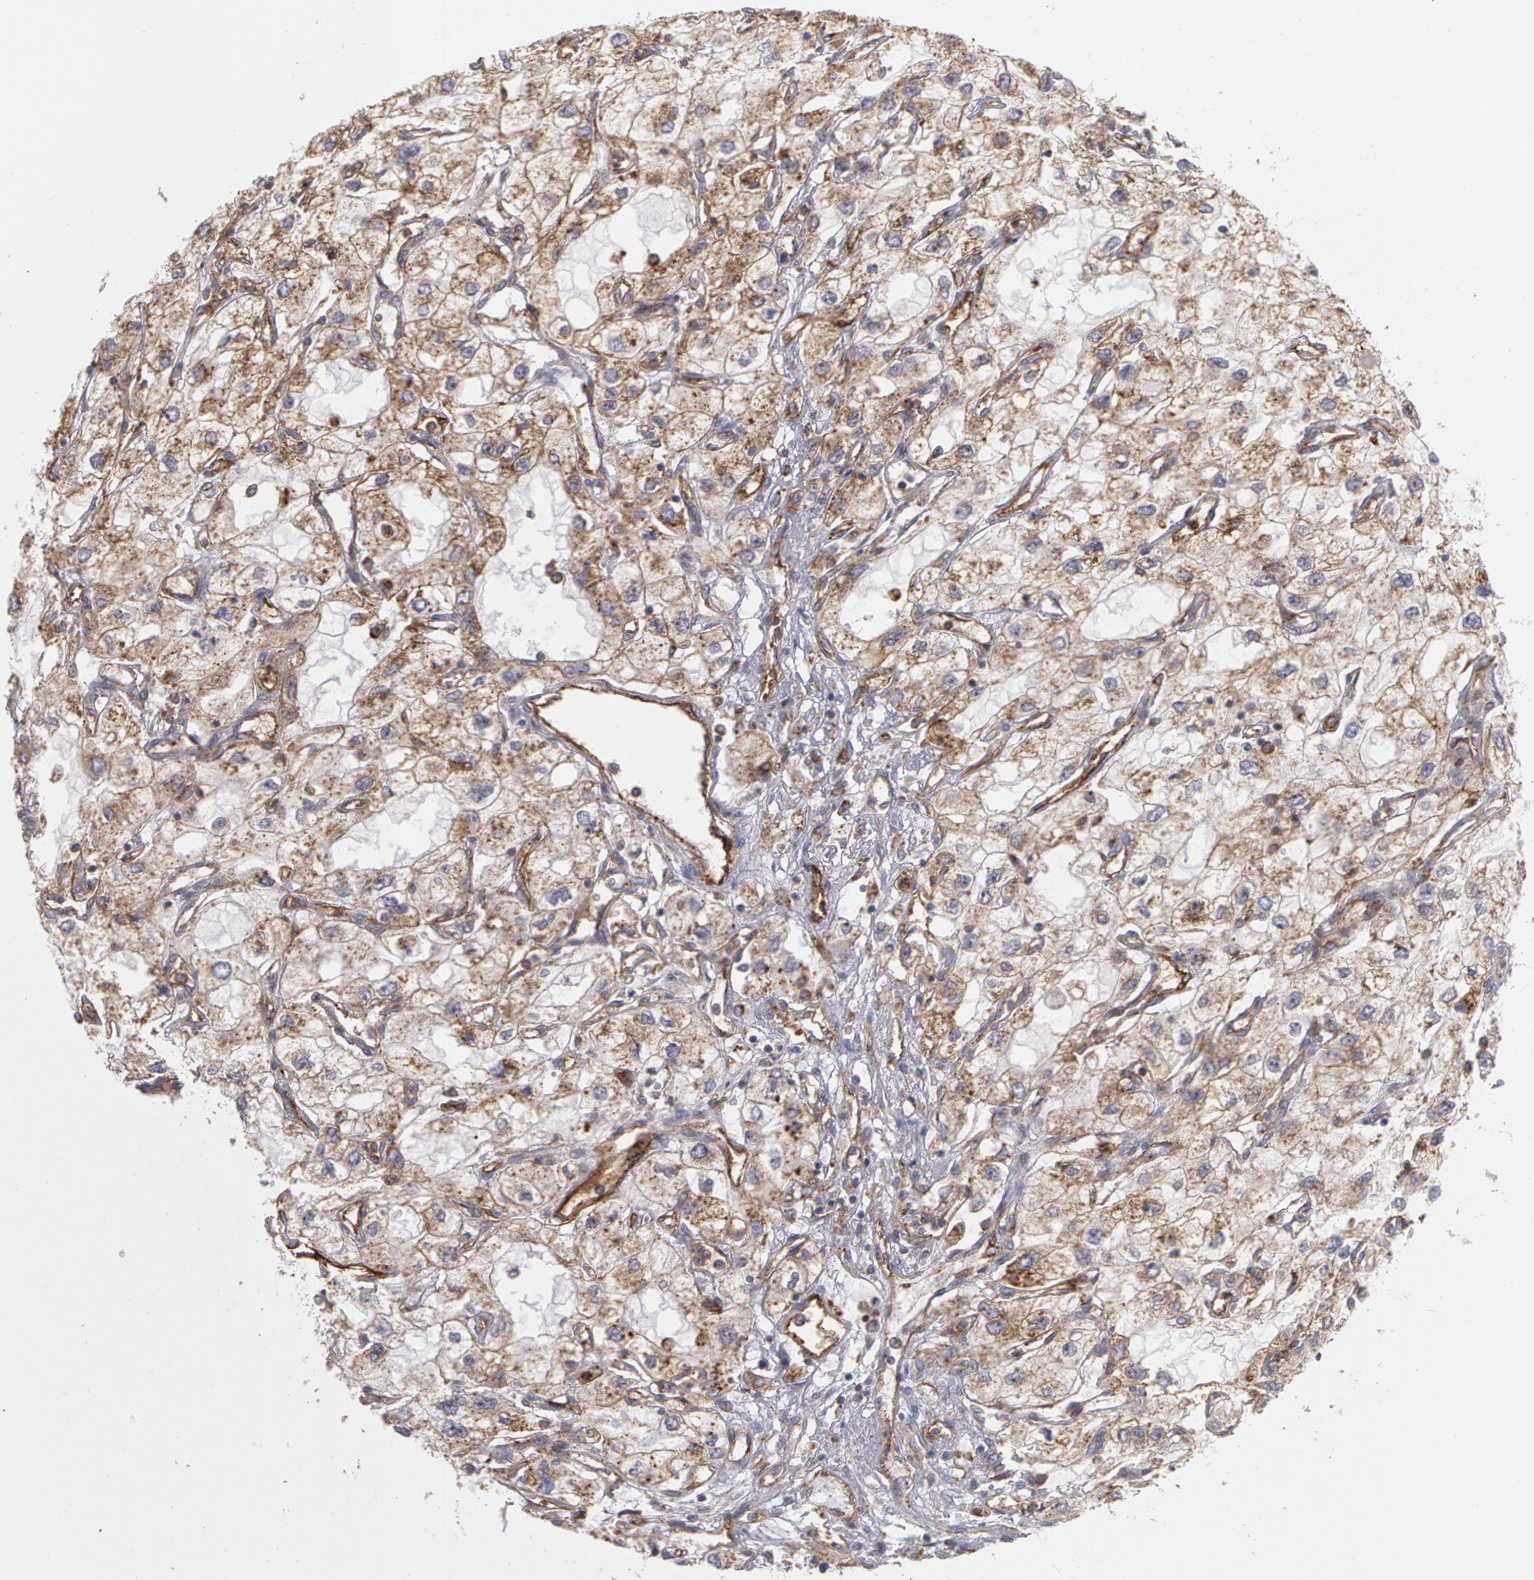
{"staining": {"intensity": "moderate", "quantity": ">75%", "location": "cytoplasmic/membranous"}, "tissue": "renal cancer", "cell_type": "Tumor cells", "image_type": "cancer", "snomed": [{"axis": "morphology", "description": "Adenocarcinoma, NOS"}, {"axis": "topography", "description": "Kidney"}], "caption": "Protein staining of adenocarcinoma (renal) tissue exhibits moderate cytoplasmic/membranous positivity in approximately >75% of tumor cells.", "gene": "FLOT2", "patient": {"sex": "male", "age": 57}}